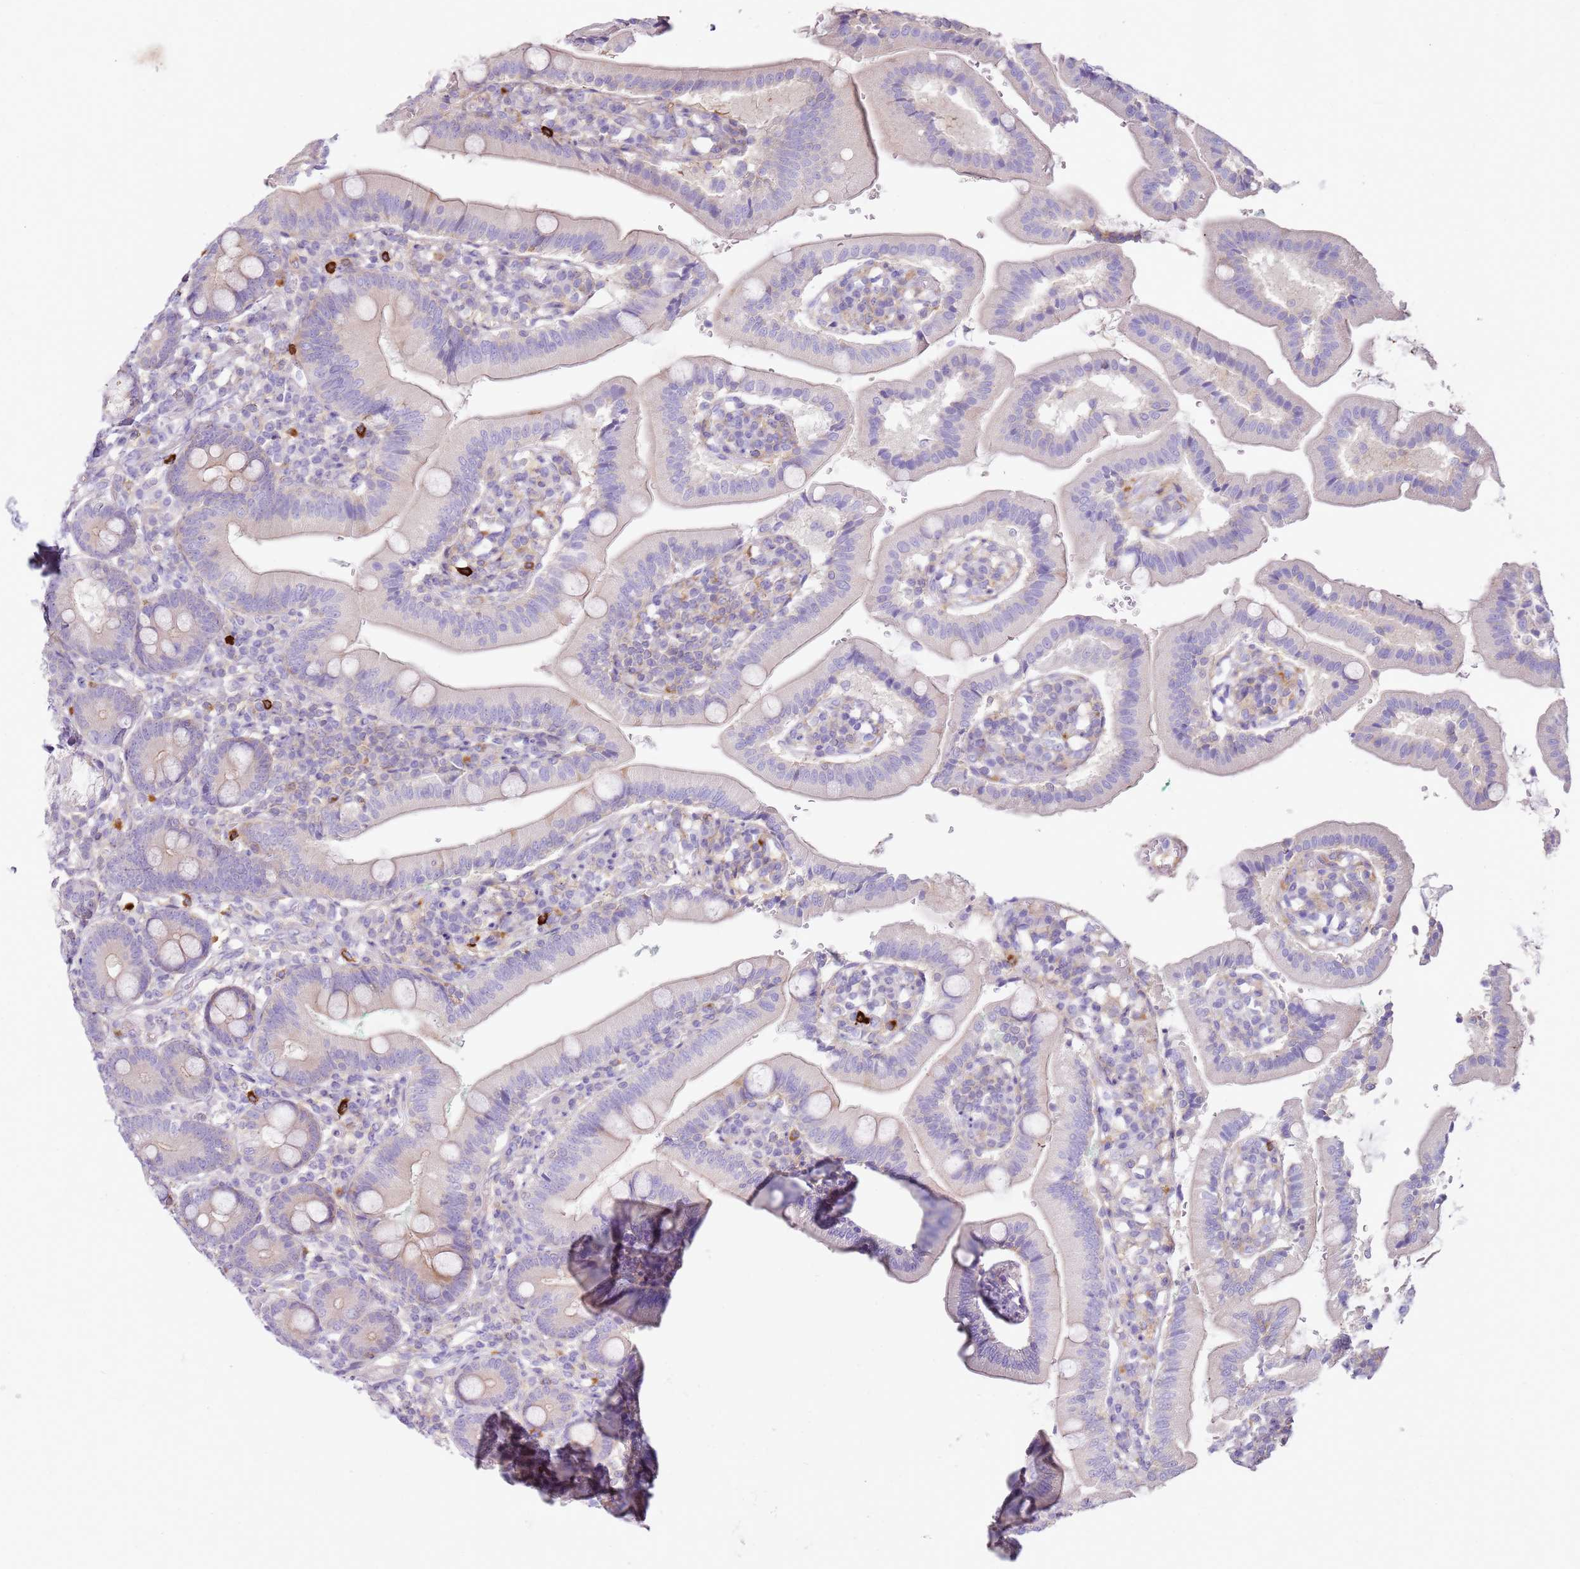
{"staining": {"intensity": "negative", "quantity": "none", "location": "none"}, "tissue": "duodenum", "cell_type": "Glandular cells", "image_type": "normal", "snomed": [{"axis": "morphology", "description": "Normal tissue, NOS"}, {"axis": "topography", "description": "Duodenum"}], "caption": "Glandular cells are negative for brown protein staining in normal duodenum. (DAB (3,3'-diaminobenzidine) IHC with hematoxylin counter stain).", "gene": "FPR1", "patient": {"sex": "female", "age": 67}}